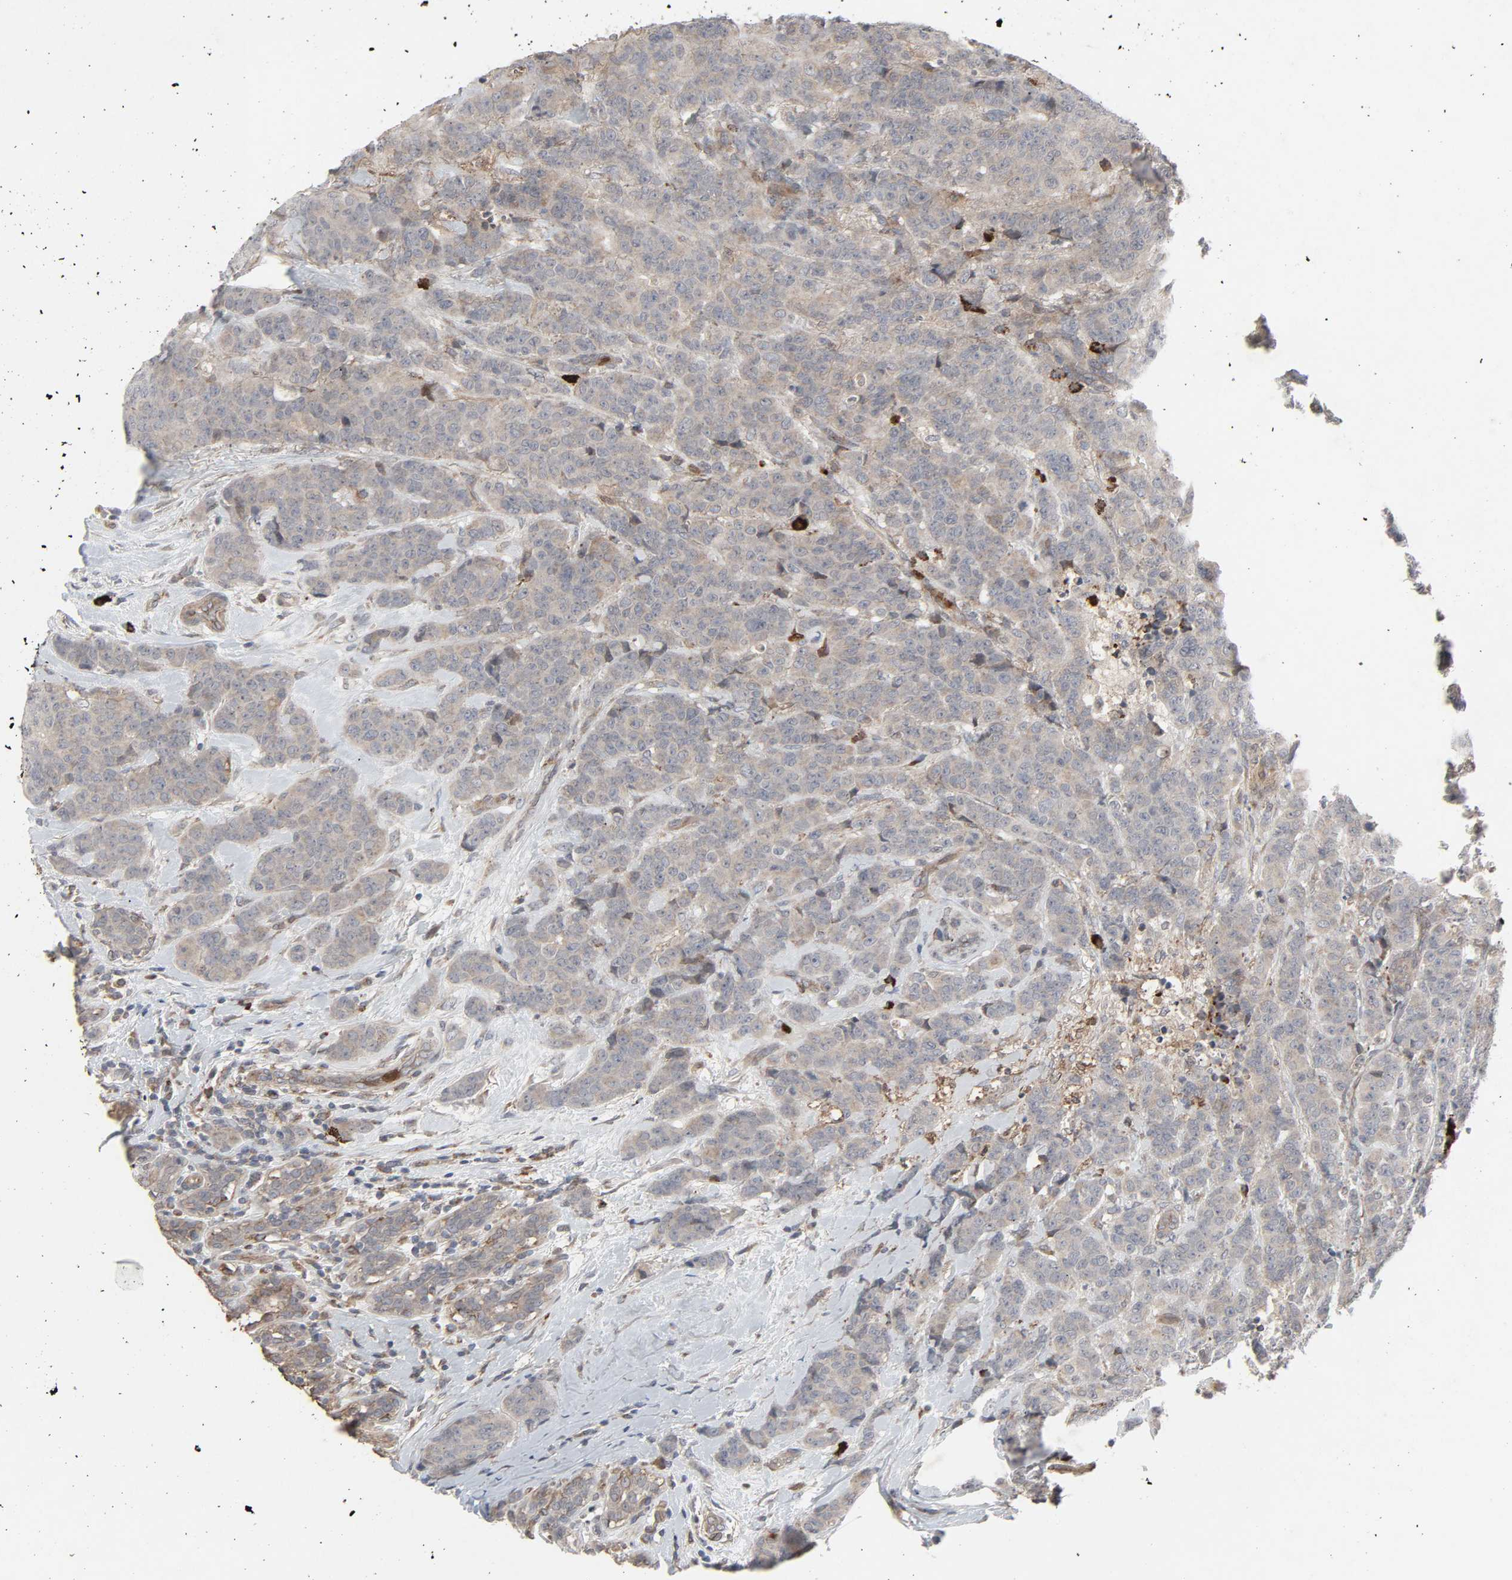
{"staining": {"intensity": "weak", "quantity": ">75%", "location": "cytoplasmic/membranous"}, "tissue": "breast cancer", "cell_type": "Tumor cells", "image_type": "cancer", "snomed": [{"axis": "morphology", "description": "Duct carcinoma"}, {"axis": "topography", "description": "Breast"}], "caption": "High-power microscopy captured an immunohistochemistry histopathology image of breast cancer (intraductal carcinoma), revealing weak cytoplasmic/membranous positivity in approximately >75% of tumor cells.", "gene": "ADCY4", "patient": {"sex": "female", "age": 40}}